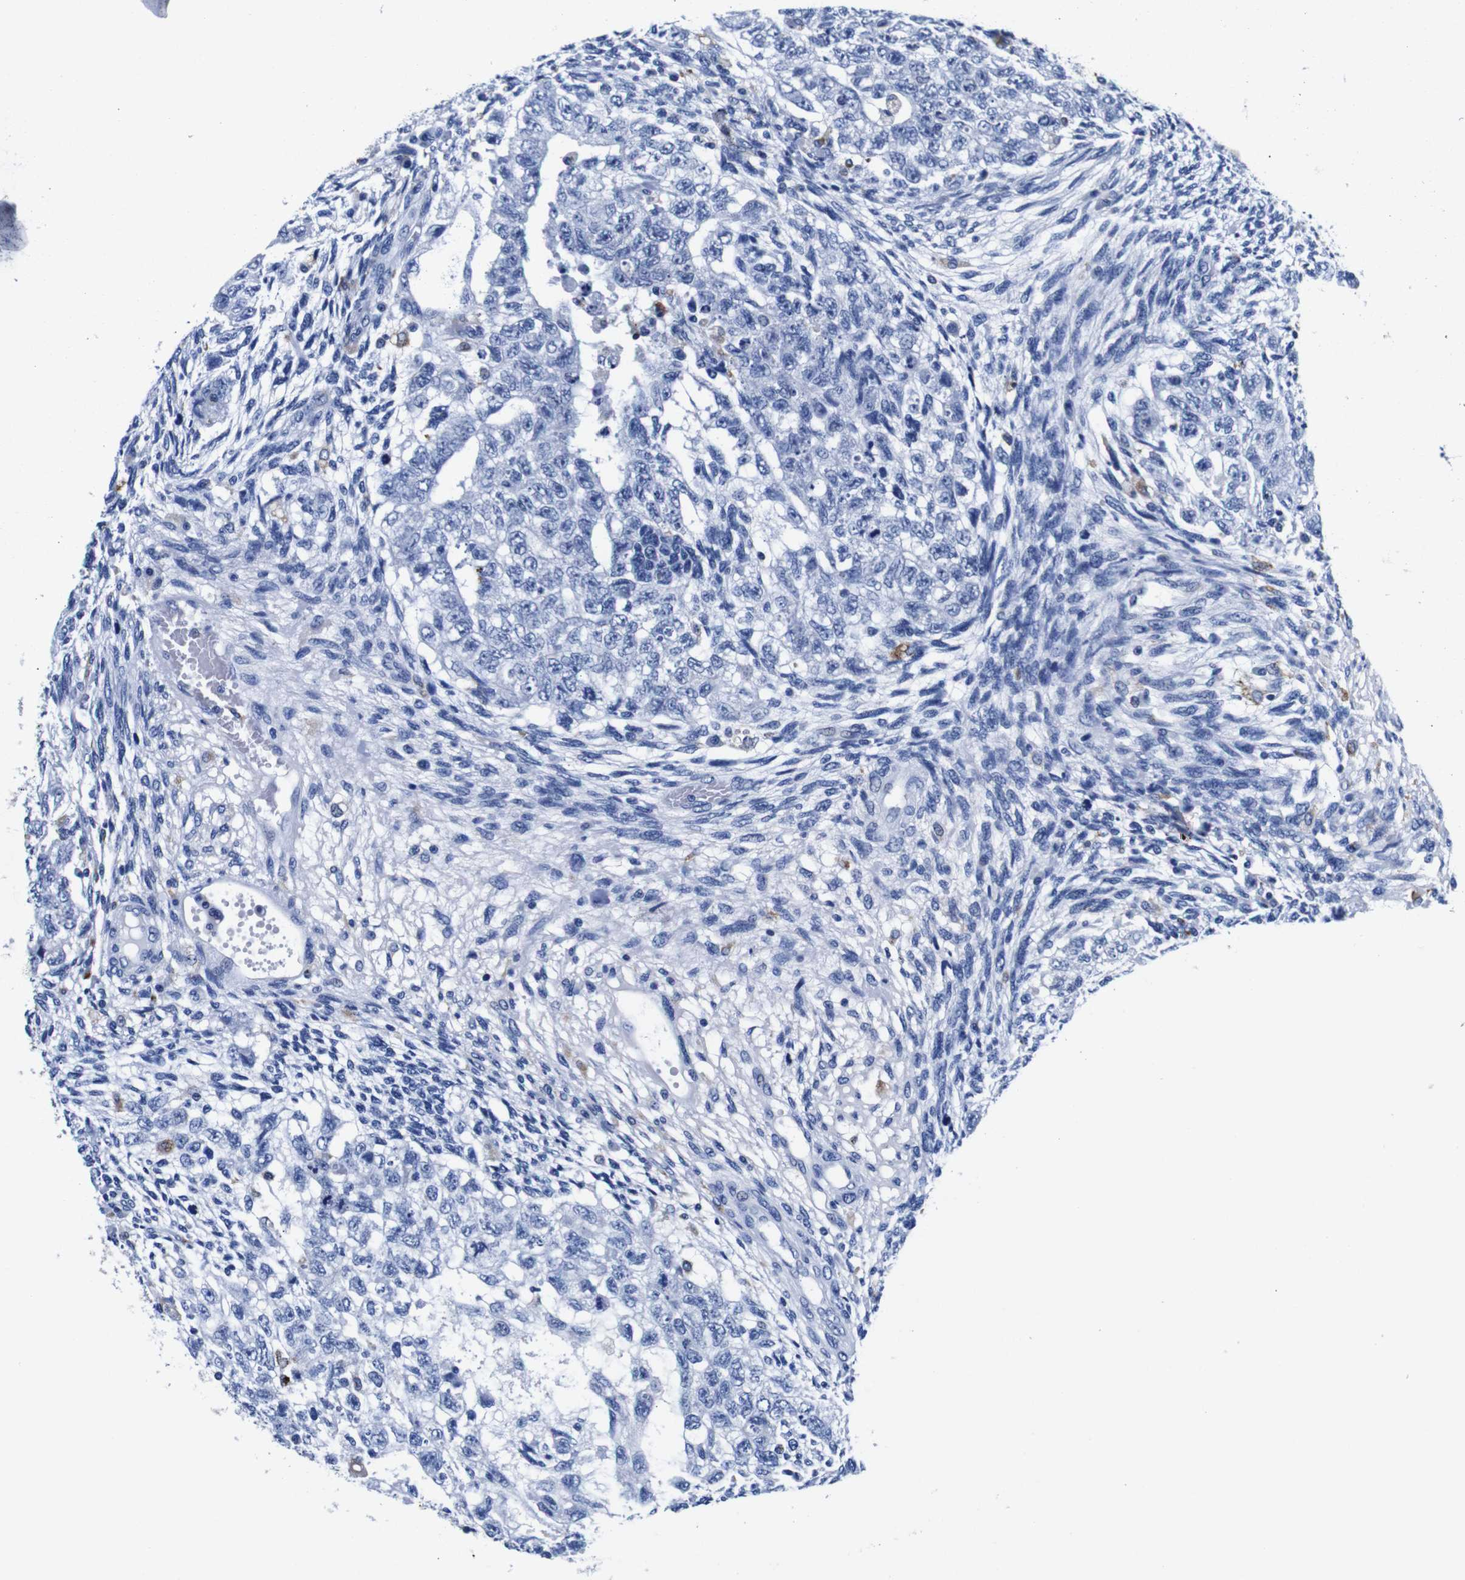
{"staining": {"intensity": "negative", "quantity": "none", "location": "none"}, "tissue": "testis cancer", "cell_type": "Tumor cells", "image_type": "cancer", "snomed": [{"axis": "morphology", "description": "Normal tissue, NOS"}, {"axis": "morphology", "description": "Carcinoma, Embryonal, NOS"}, {"axis": "topography", "description": "Testis"}], "caption": "This is an immunohistochemistry histopathology image of human testis embryonal carcinoma. There is no staining in tumor cells.", "gene": "HLA-DMB", "patient": {"sex": "male", "age": 36}}